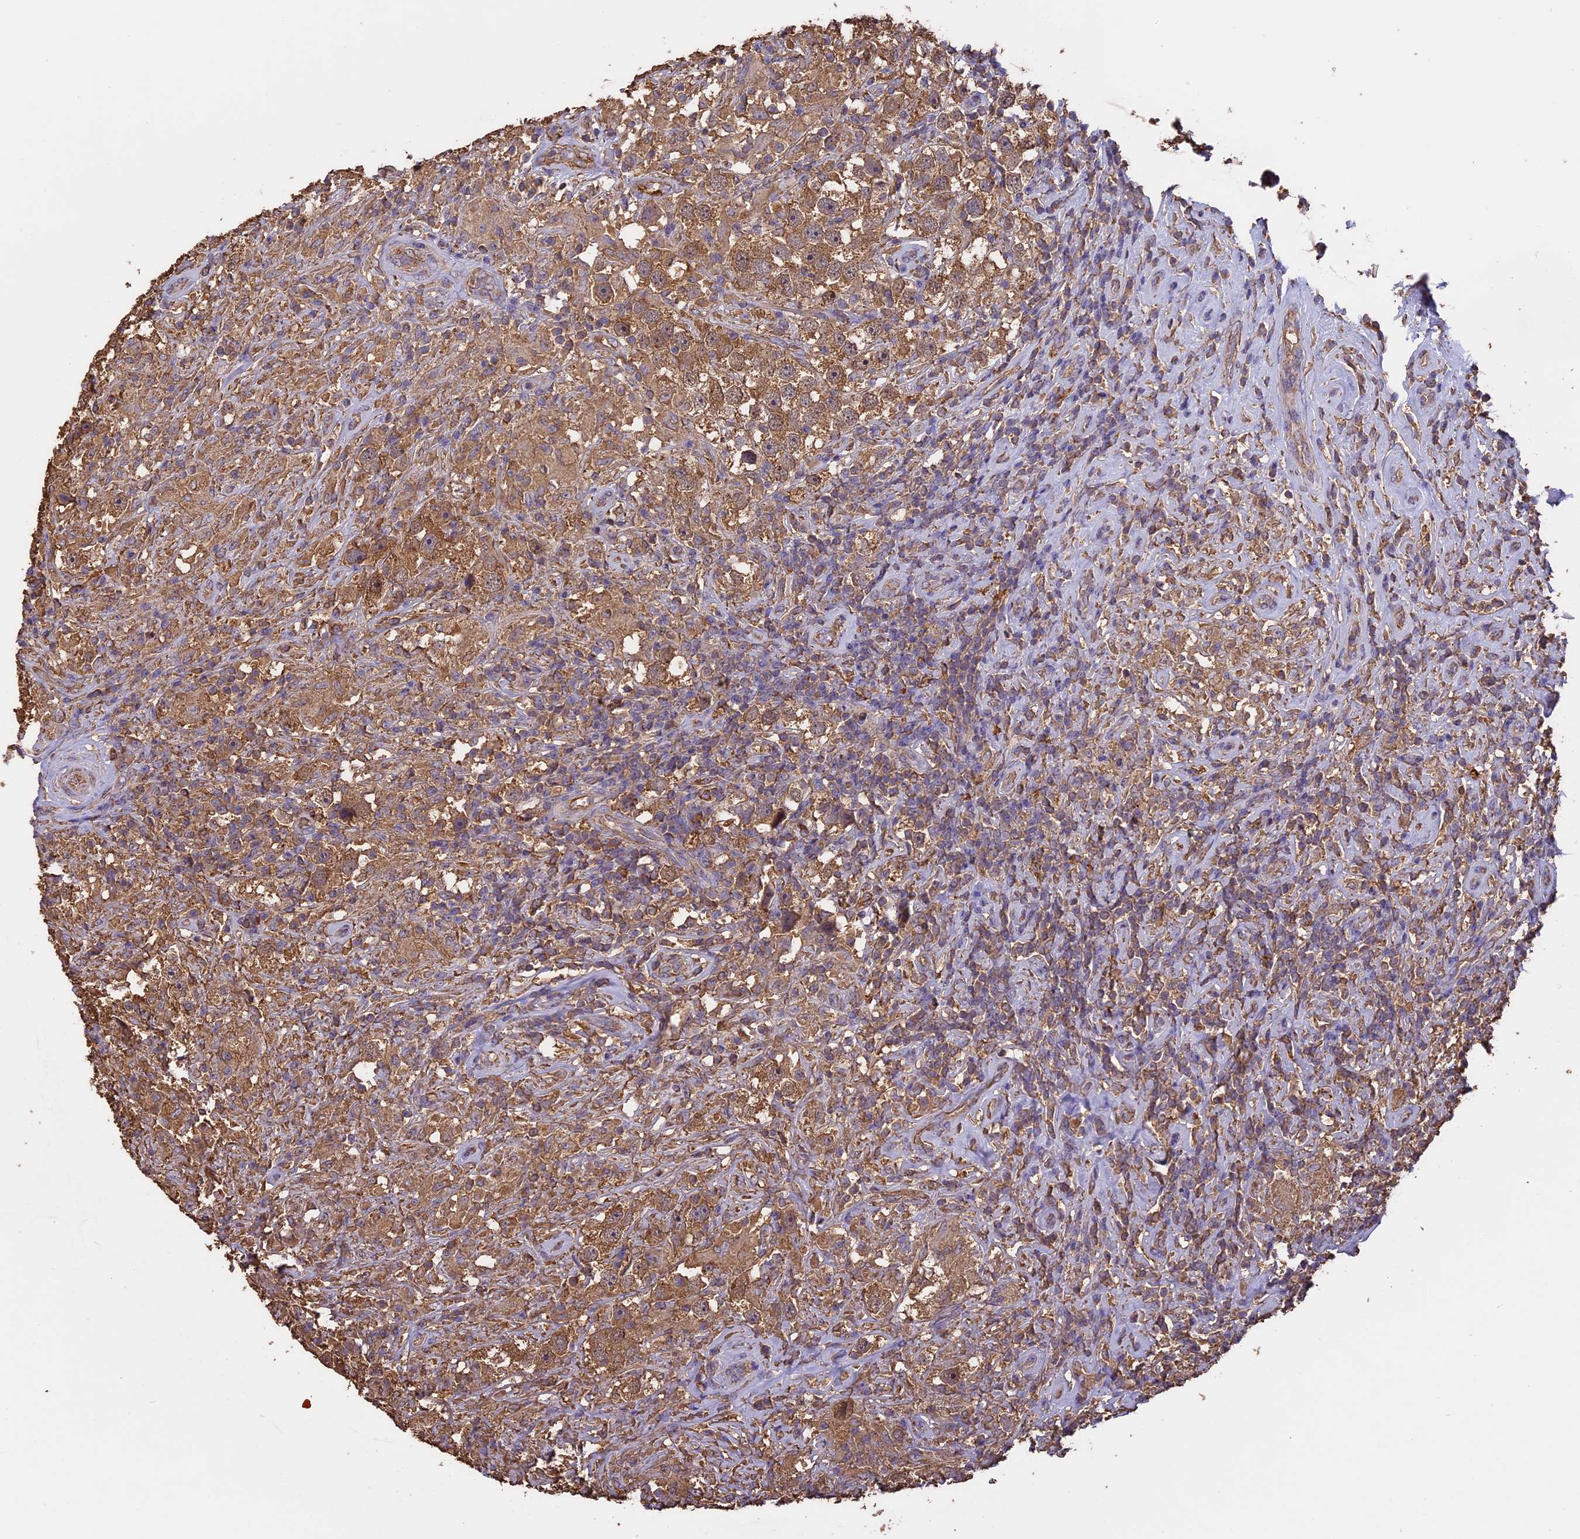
{"staining": {"intensity": "moderate", "quantity": ">75%", "location": "cytoplasmic/membranous"}, "tissue": "testis cancer", "cell_type": "Tumor cells", "image_type": "cancer", "snomed": [{"axis": "morphology", "description": "Seminoma, NOS"}, {"axis": "topography", "description": "Testis"}], "caption": "Testis cancer stained for a protein (brown) exhibits moderate cytoplasmic/membranous positive expression in approximately >75% of tumor cells.", "gene": "ARHGAP19", "patient": {"sex": "male", "age": 49}}